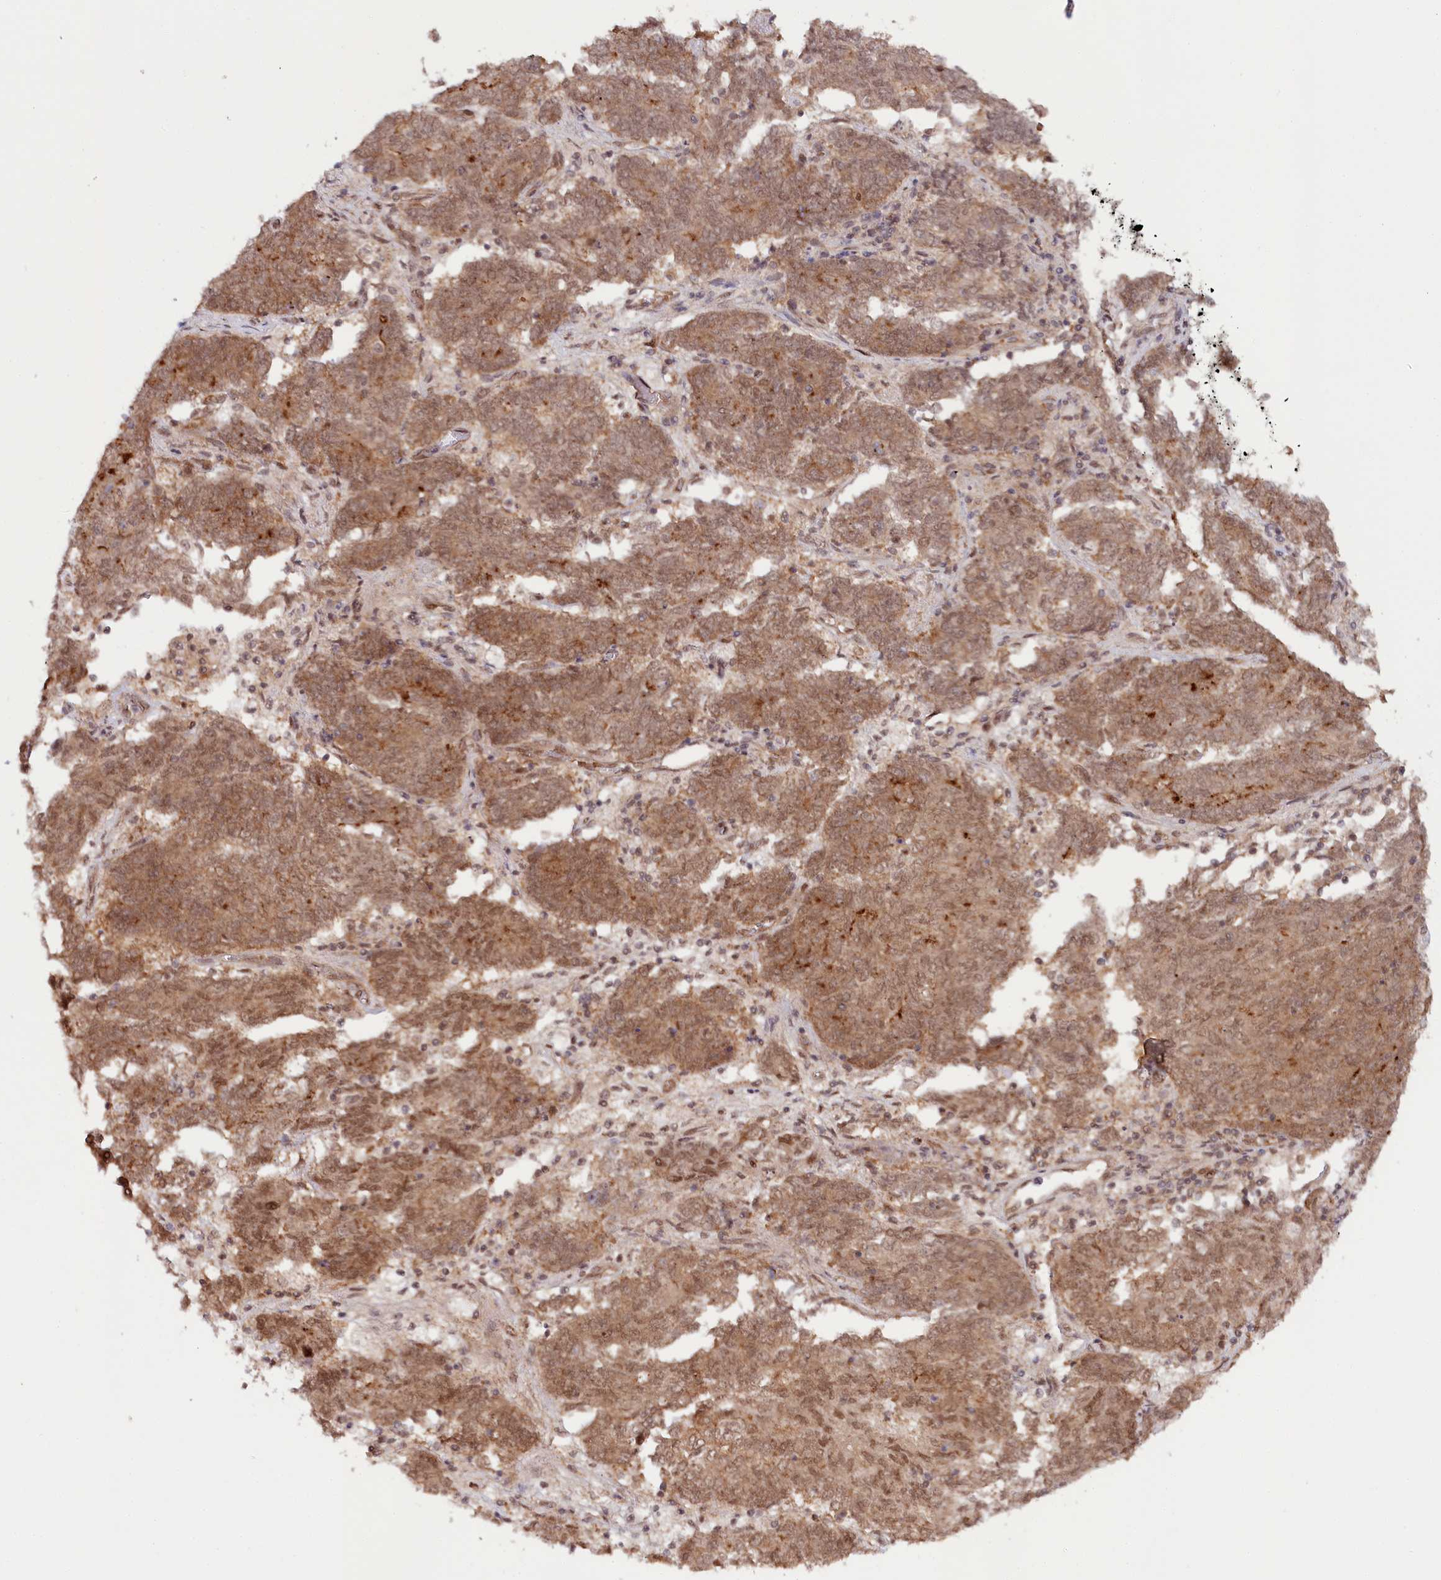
{"staining": {"intensity": "moderate", "quantity": ">75%", "location": "cytoplasmic/membranous,nuclear"}, "tissue": "endometrial cancer", "cell_type": "Tumor cells", "image_type": "cancer", "snomed": [{"axis": "morphology", "description": "Adenocarcinoma, NOS"}, {"axis": "topography", "description": "Endometrium"}], "caption": "Moderate cytoplasmic/membranous and nuclear protein expression is present in approximately >75% of tumor cells in endometrial cancer (adenocarcinoma).", "gene": "CCDC65", "patient": {"sex": "female", "age": 80}}